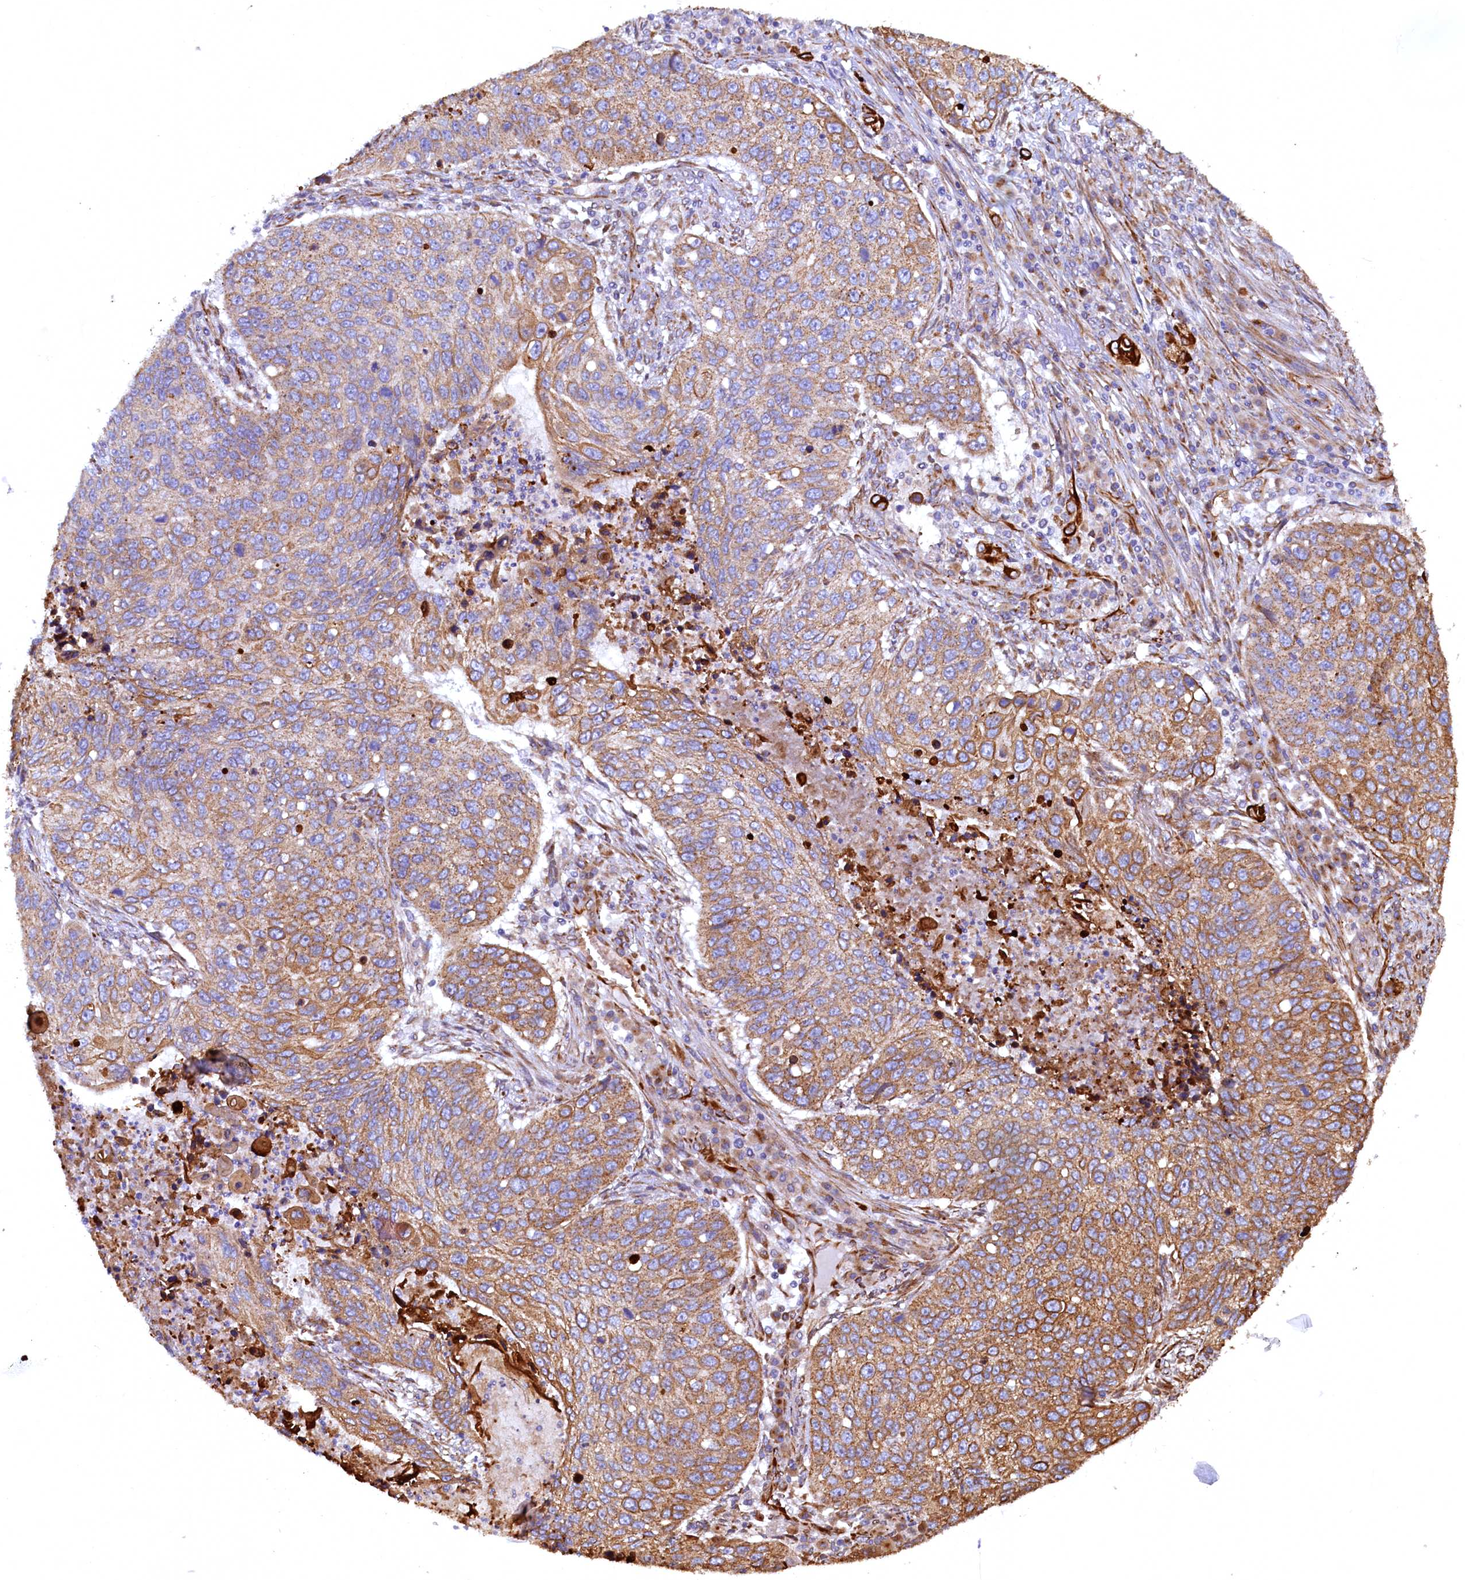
{"staining": {"intensity": "moderate", "quantity": ">75%", "location": "cytoplasmic/membranous"}, "tissue": "lung cancer", "cell_type": "Tumor cells", "image_type": "cancer", "snomed": [{"axis": "morphology", "description": "Squamous cell carcinoma, NOS"}, {"axis": "topography", "description": "Lung"}], "caption": "This histopathology image displays immunohistochemistry (IHC) staining of human lung squamous cell carcinoma, with medium moderate cytoplasmic/membranous expression in approximately >75% of tumor cells.", "gene": "LRRC57", "patient": {"sex": "female", "age": 63}}